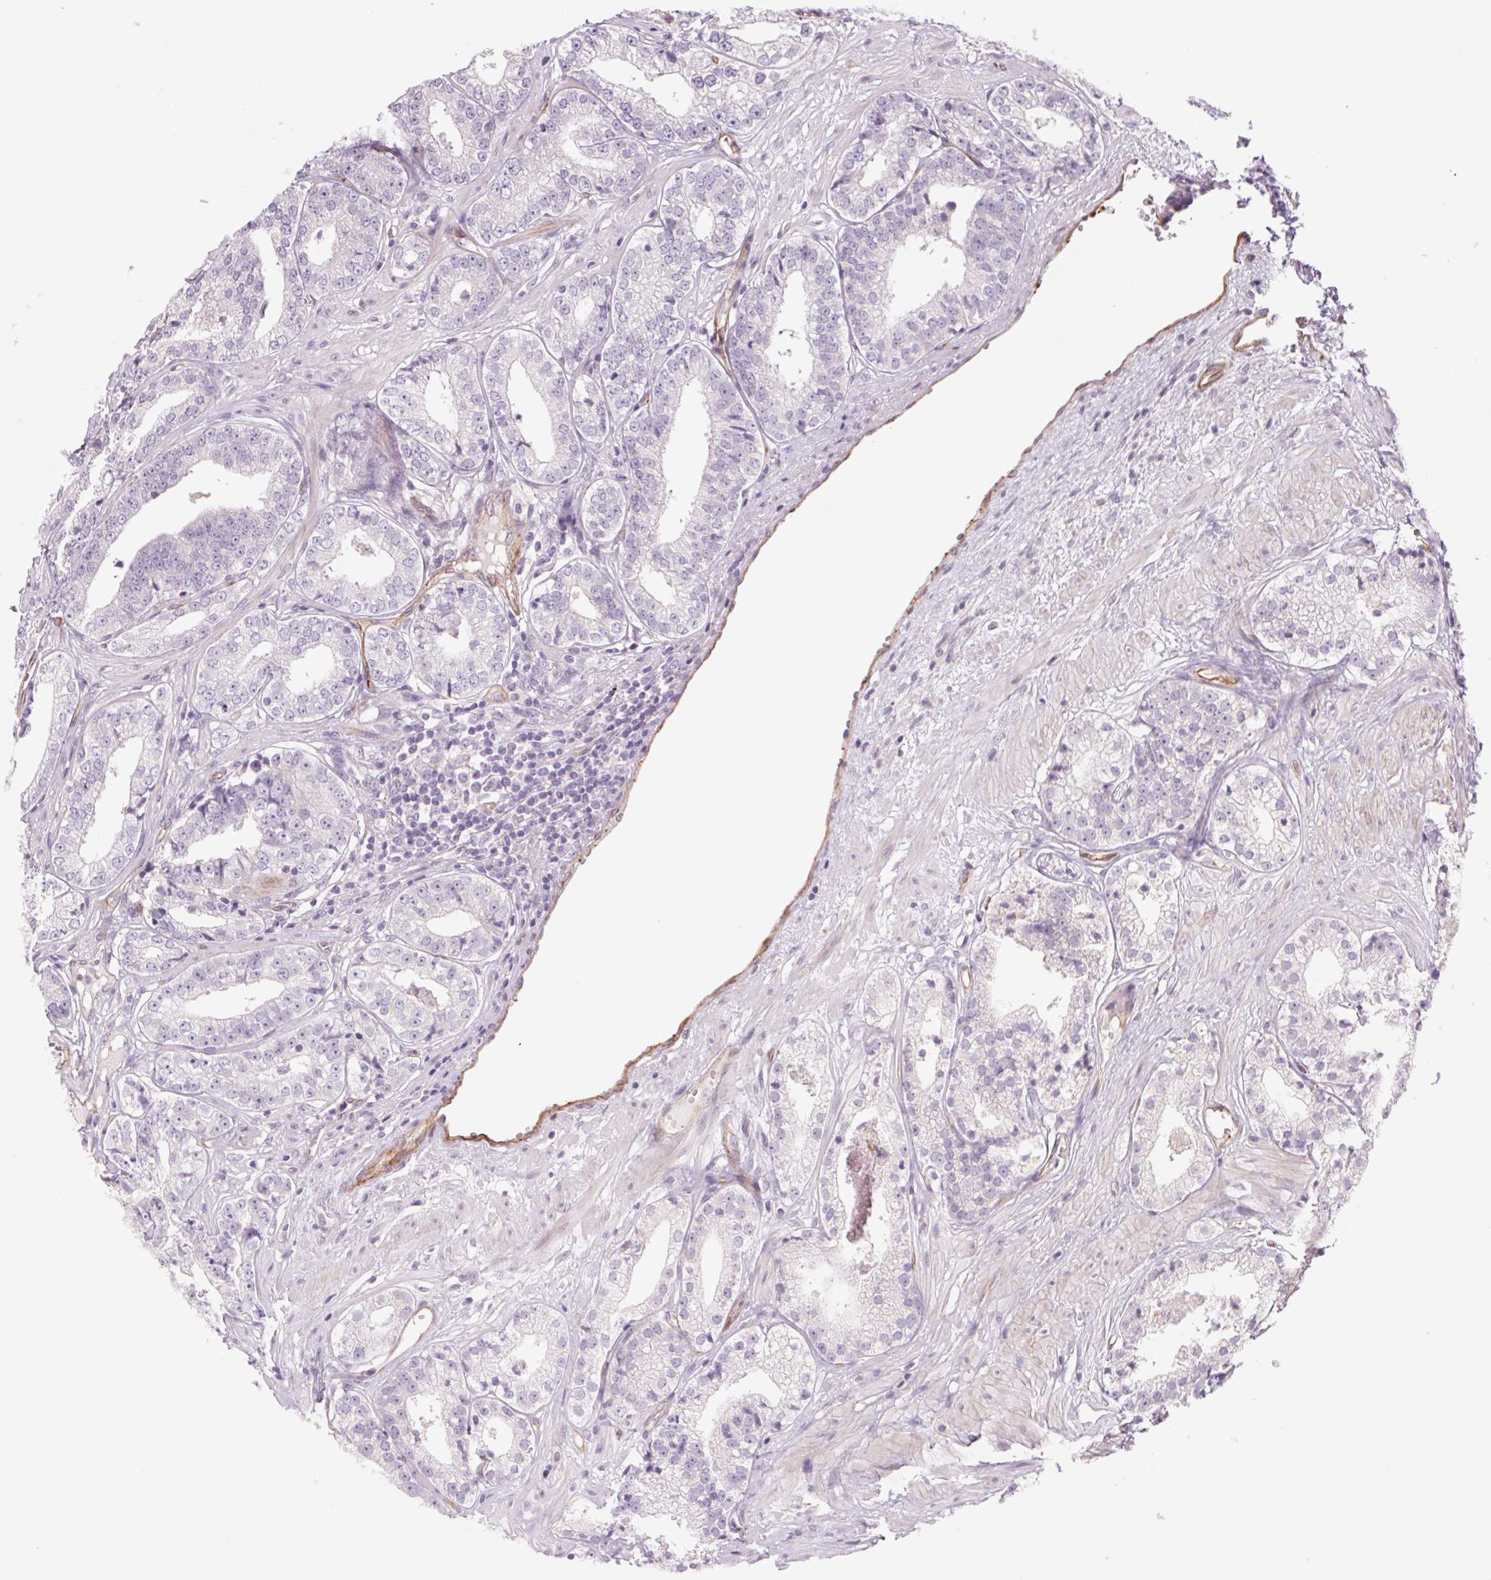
{"staining": {"intensity": "negative", "quantity": "none", "location": "none"}, "tissue": "prostate cancer", "cell_type": "Tumor cells", "image_type": "cancer", "snomed": [{"axis": "morphology", "description": "Adenocarcinoma, Low grade"}, {"axis": "topography", "description": "Prostate"}], "caption": "This is a micrograph of immunohistochemistry staining of prostate adenocarcinoma (low-grade), which shows no positivity in tumor cells.", "gene": "MS4A13", "patient": {"sex": "male", "age": 60}}